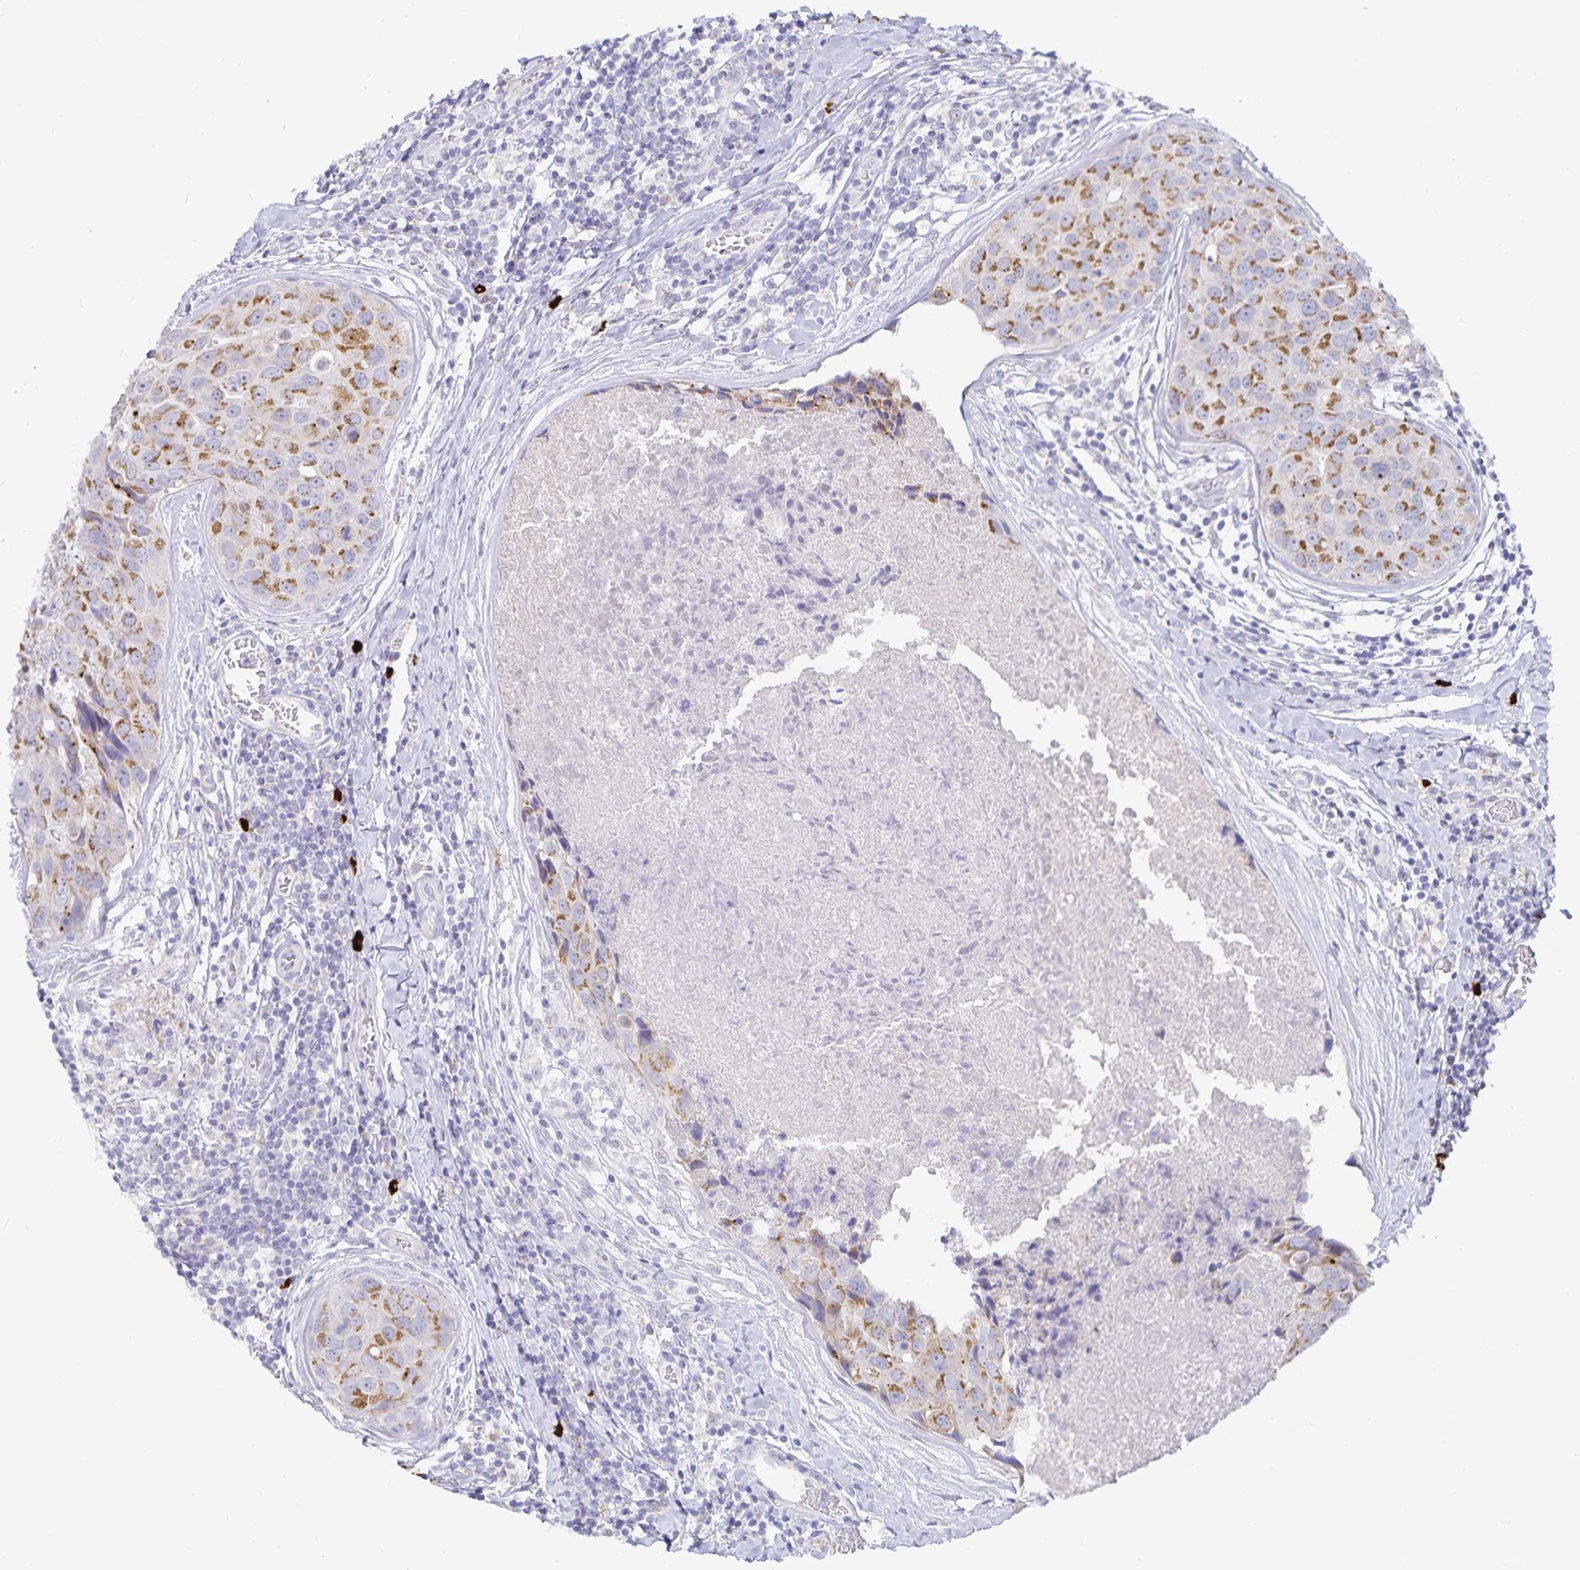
{"staining": {"intensity": "moderate", "quantity": ">75%", "location": "cytoplasmic/membranous"}, "tissue": "breast cancer", "cell_type": "Tumor cells", "image_type": "cancer", "snomed": [{"axis": "morphology", "description": "Duct carcinoma"}, {"axis": "topography", "description": "Breast"}], "caption": "A histopathology image of invasive ductal carcinoma (breast) stained for a protein displays moderate cytoplasmic/membranous brown staining in tumor cells. Nuclei are stained in blue.", "gene": "PKHD1", "patient": {"sex": "female", "age": 24}}